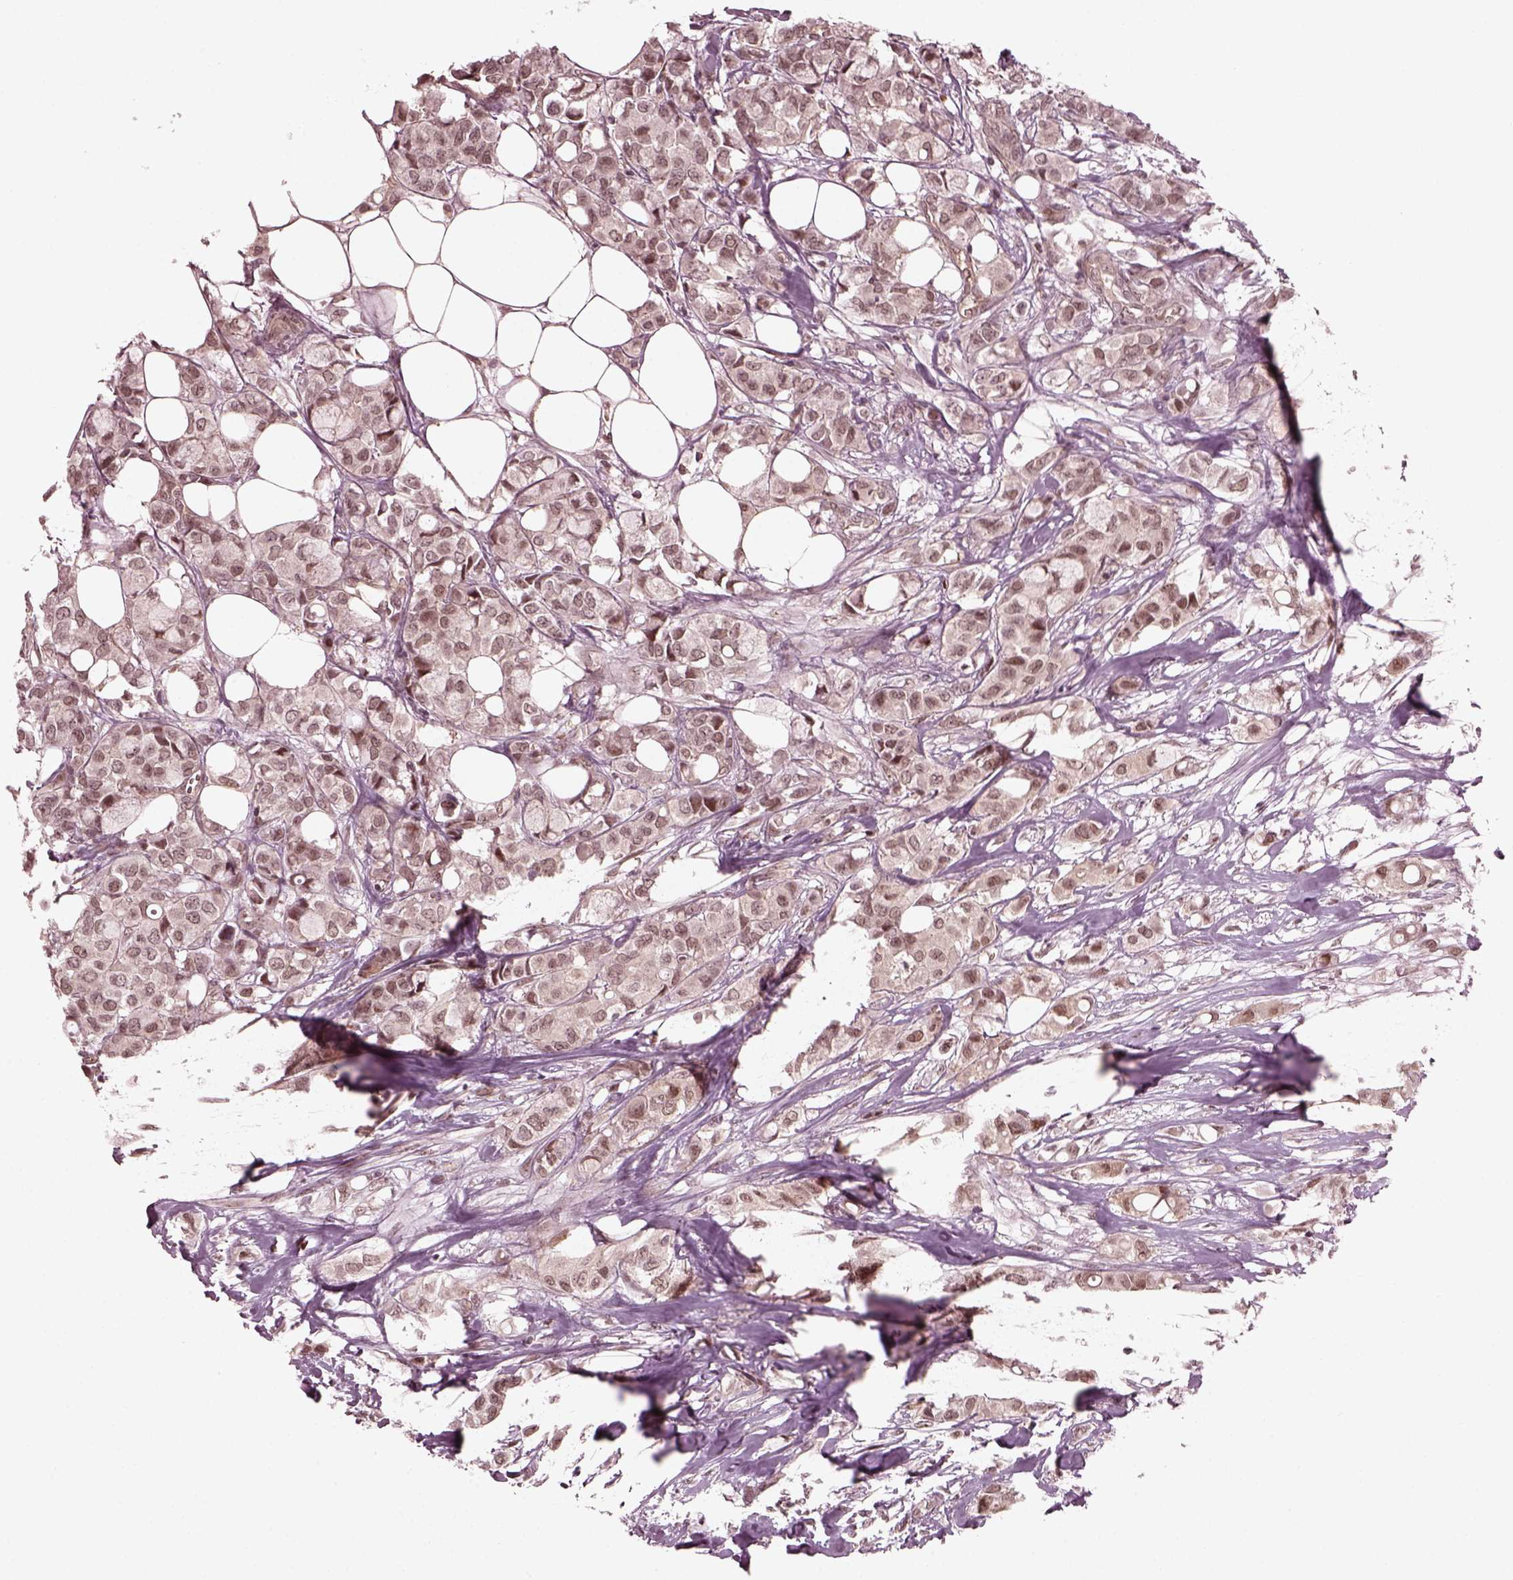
{"staining": {"intensity": "moderate", "quantity": "25%-75%", "location": "cytoplasmic/membranous,nuclear"}, "tissue": "breast cancer", "cell_type": "Tumor cells", "image_type": "cancer", "snomed": [{"axis": "morphology", "description": "Duct carcinoma"}, {"axis": "topography", "description": "Breast"}], "caption": "IHC staining of breast cancer, which reveals medium levels of moderate cytoplasmic/membranous and nuclear expression in about 25%-75% of tumor cells indicating moderate cytoplasmic/membranous and nuclear protein expression. The staining was performed using DAB (3,3'-diaminobenzidine) (brown) for protein detection and nuclei were counterstained in hematoxylin (blue).", "gene": "TRIB3", "patient": {"sex": "female", "age": 85}}